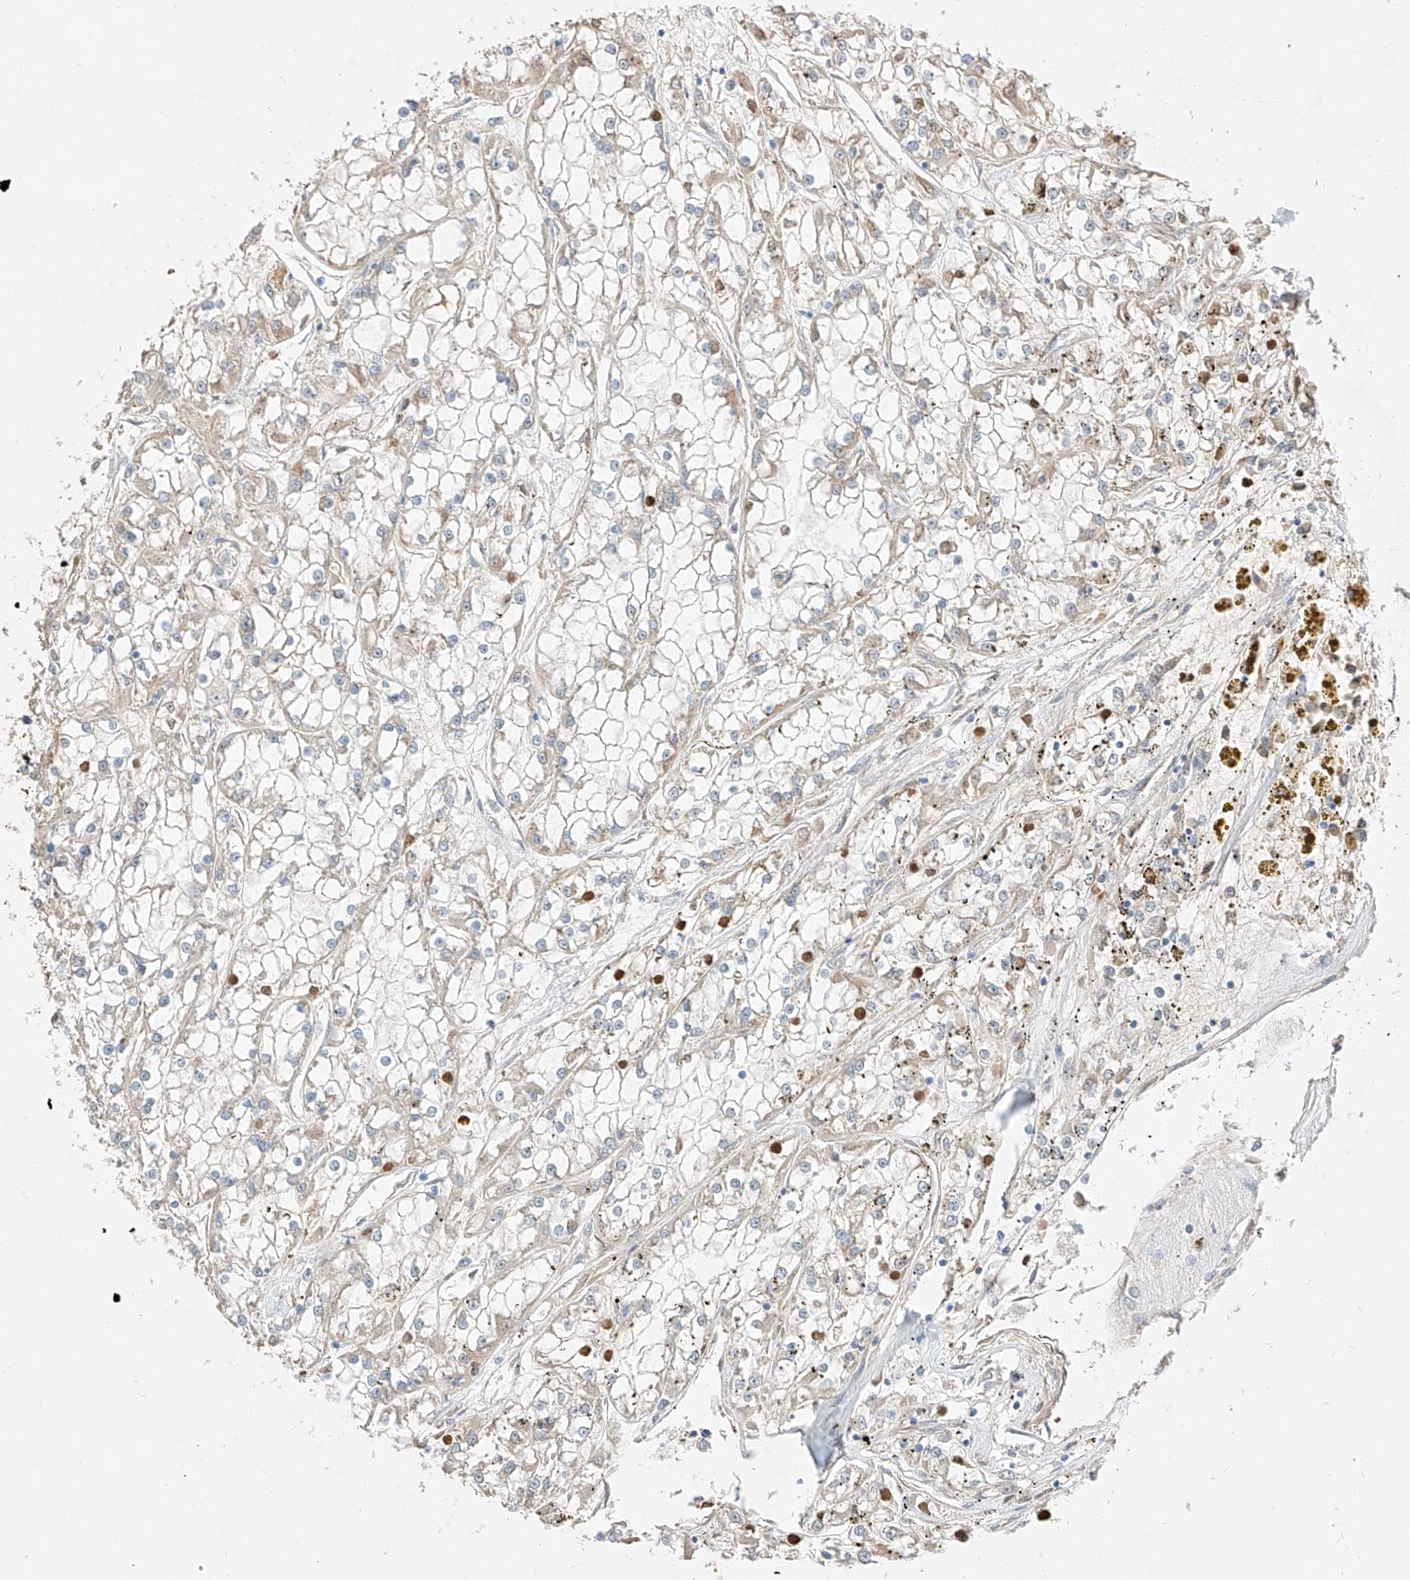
{"staining": {"intensity": "negative", "quantity": "none", "location": "none"}, "tissue": "renal cancer", "cell_type": "Tumor cells", "image_type": "cancer", "snomed": [{"axis": "morphology", "description": "Adenocarcinoma, NOS"}, {"axis": "topography", "description": "Kidney"}], "caption": "This micrograph is of adenocarcinoma (renal) stained with immunohistochemistry to label a protein in brown with the nuclei are counter-stained blue. There is no expression in tumor cells.", "gene": "RUSC1", "patient": {"sex": "female", "age": 52}}